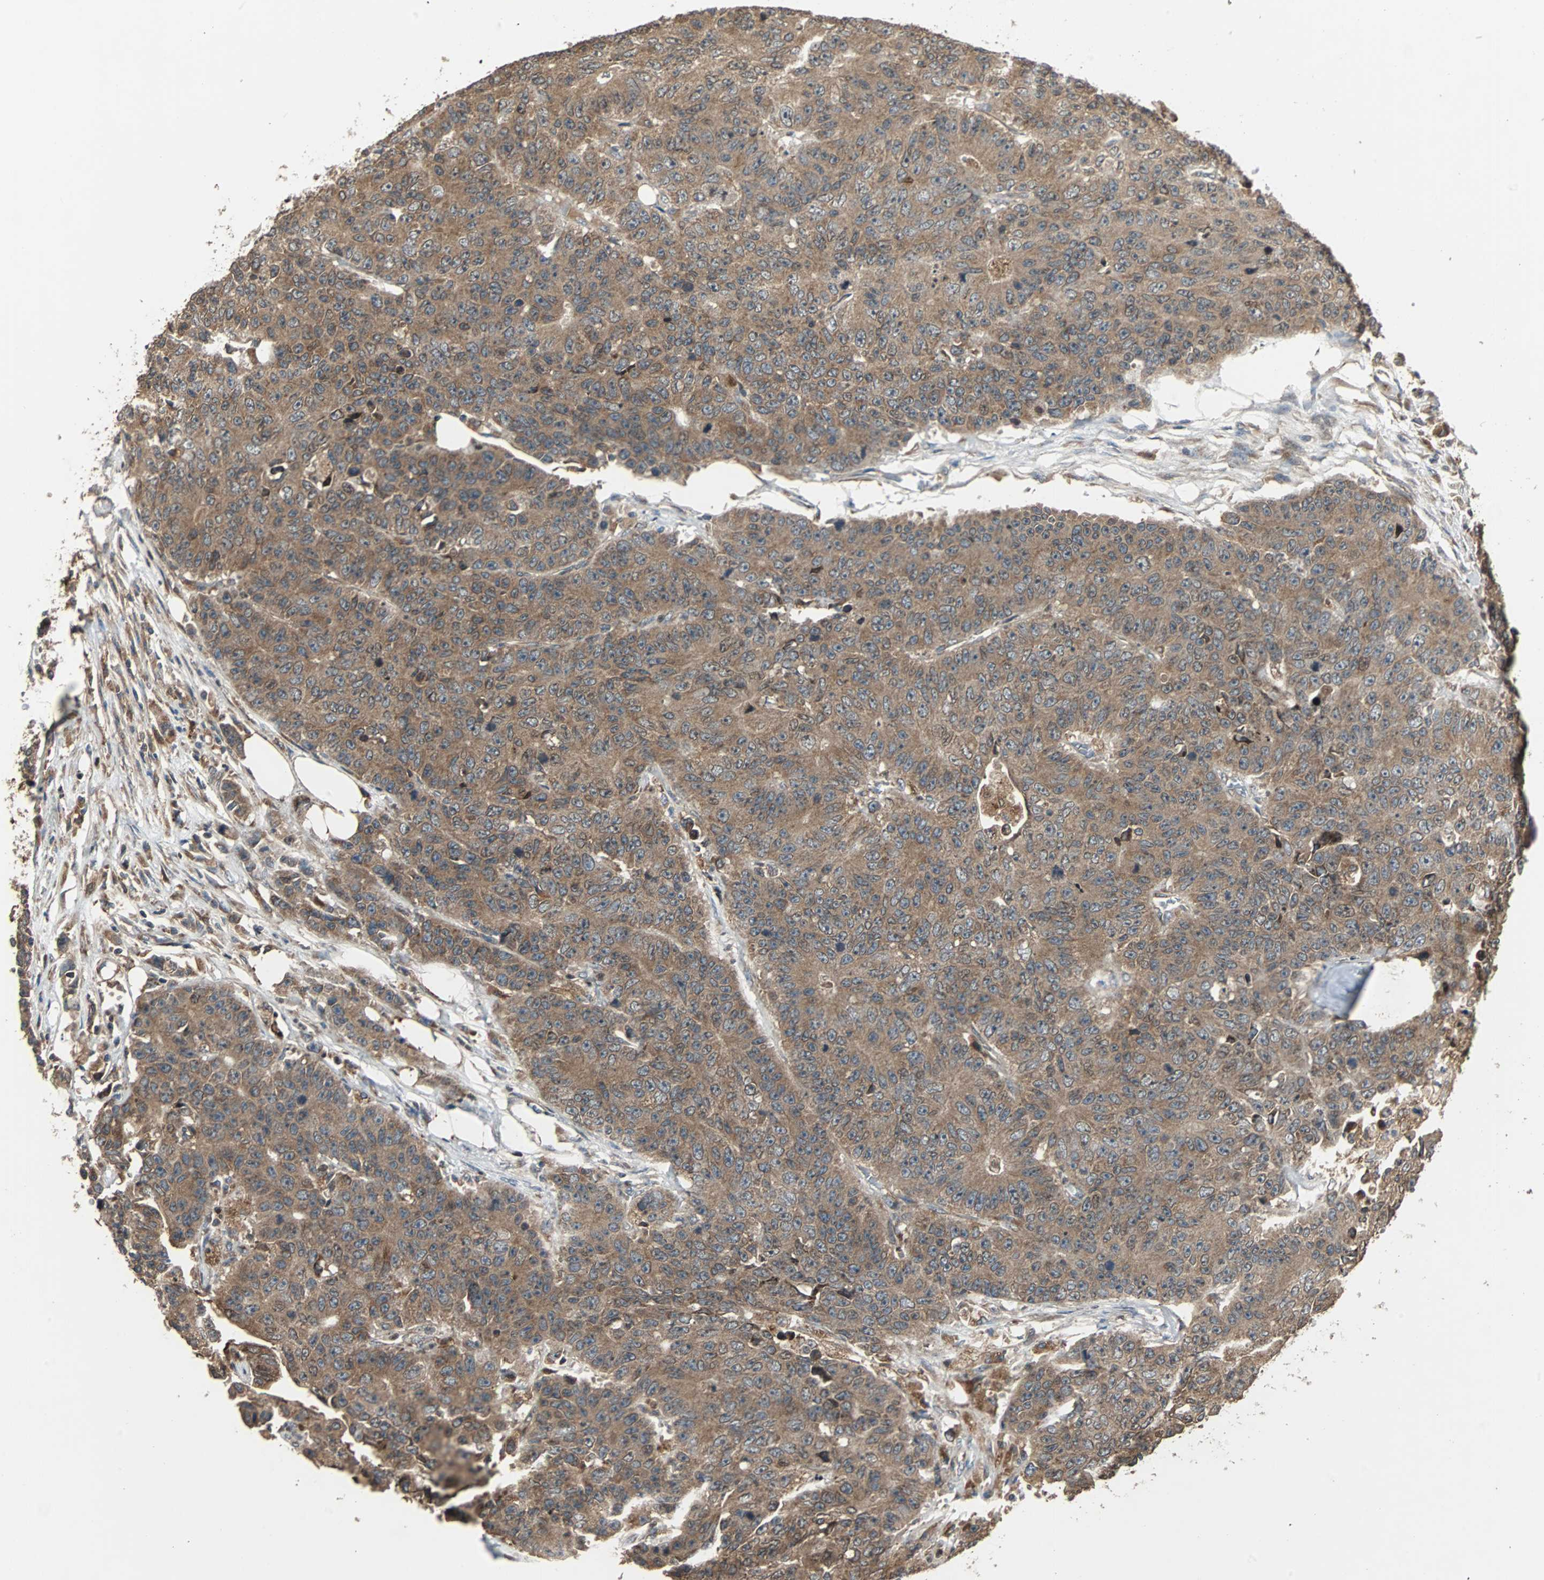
{"staining": {"intensity": "moderate", "quantity": ">75%", "location": "cytoplasmic/membranous"}, "tissue": "colorectal cancer", "cell_type": "Tumor cells", "image_type": "cancer", "snomed": [{"axis": "morphology", "description": "Adenocarcinoma, NOS"}, {"axis": "topography", "description": "Colon"}], "caption": "Moderate cytoplasmic/membranous expression for a protein is identified in approximately >75% of tumor cells of colorectal cancer using immunohistochemistry.", "gene": "RAB7A", "patient": {"sex": "female", "age": 86}}